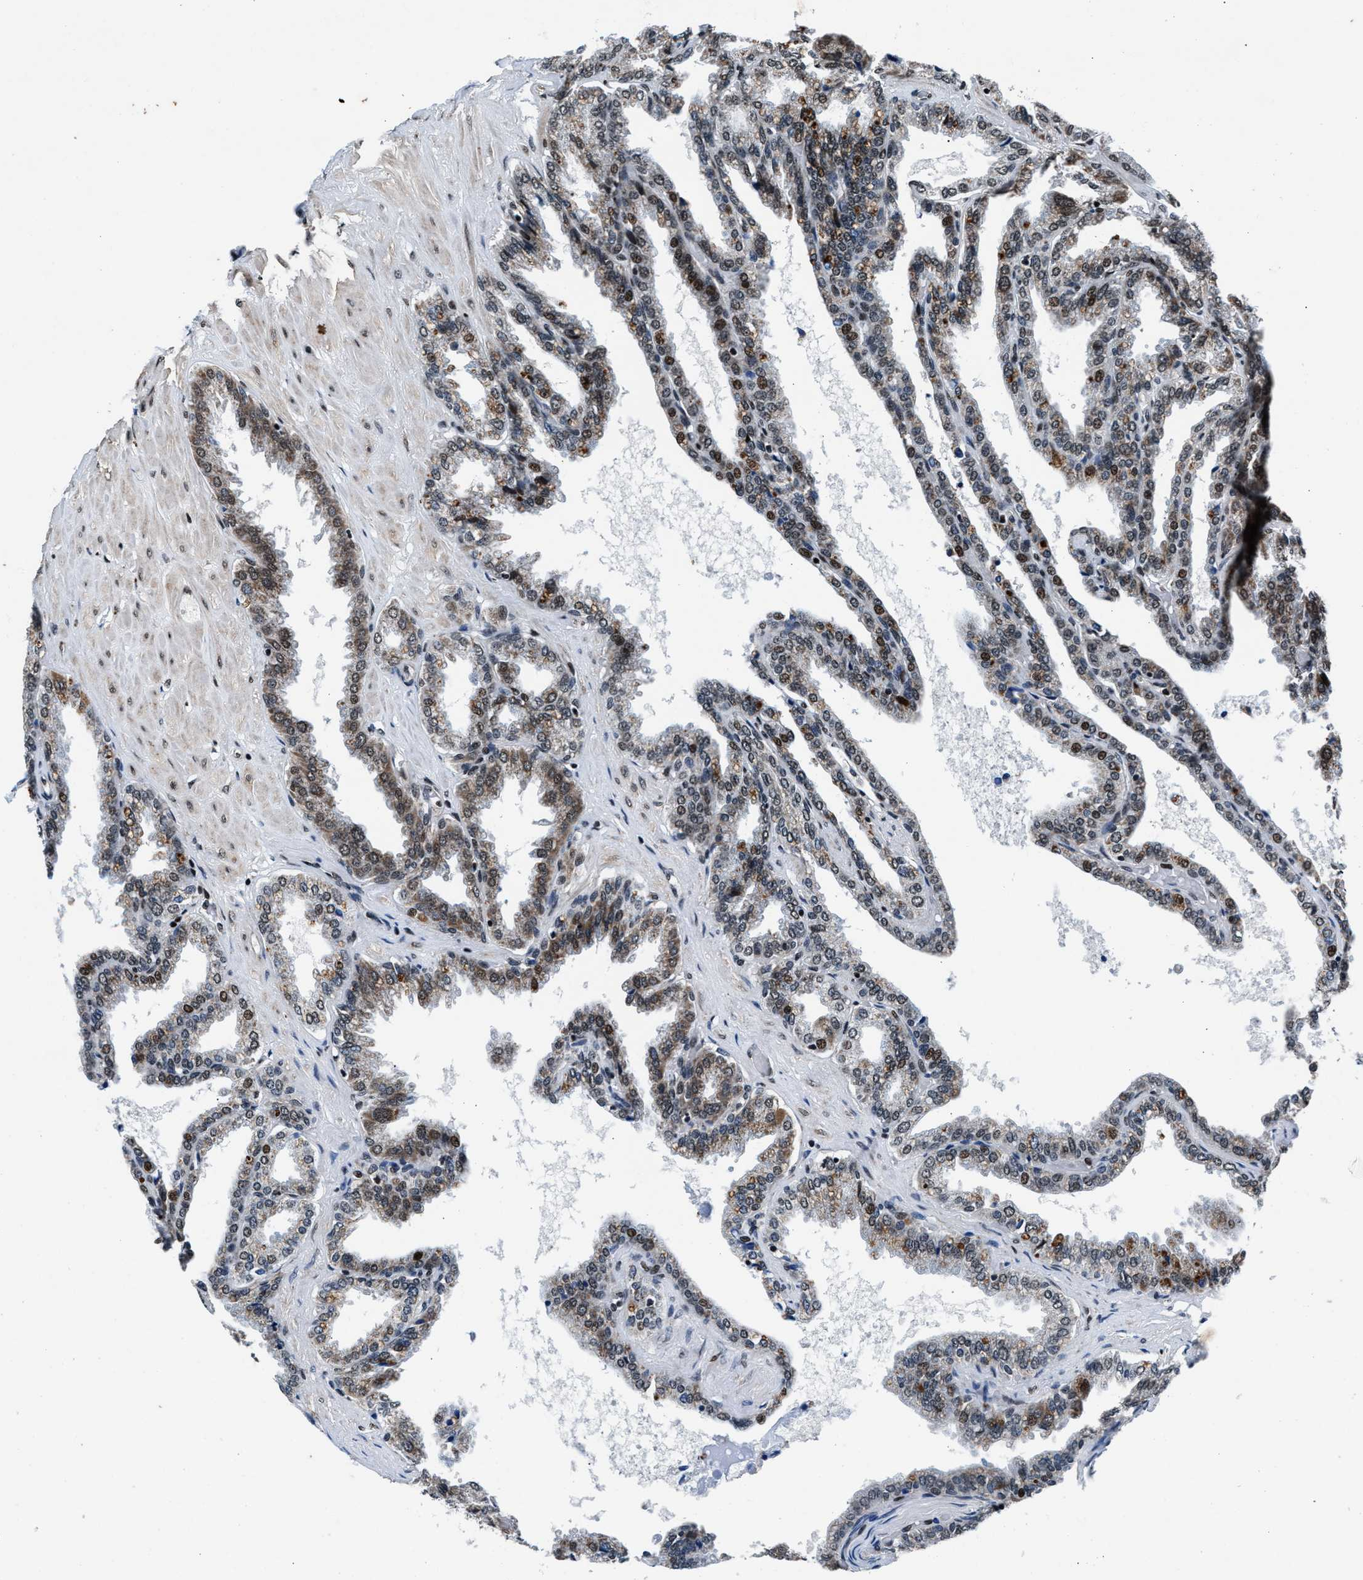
{"staining": {"intensity": "weak", "quantity": ">75%", "location": "cytoplasmic/membranous"}, "tissue": "seminal vesicle", "cell_type": "Glandular cells", "image_type": "normal", "snomed": [{"axis": "morphology", "description": "Normal tissue, NOS"}, {"axis": "topography", "description": "Seminal veicle"}], "caption": "Human seminal vesicle stained with a brown dye shows weak cytoplasmic/membranous positive expression in approximately >75% of glandular cells.", "gene": "PRRC2B", "patient": {"sex": "male", "age": 46}}